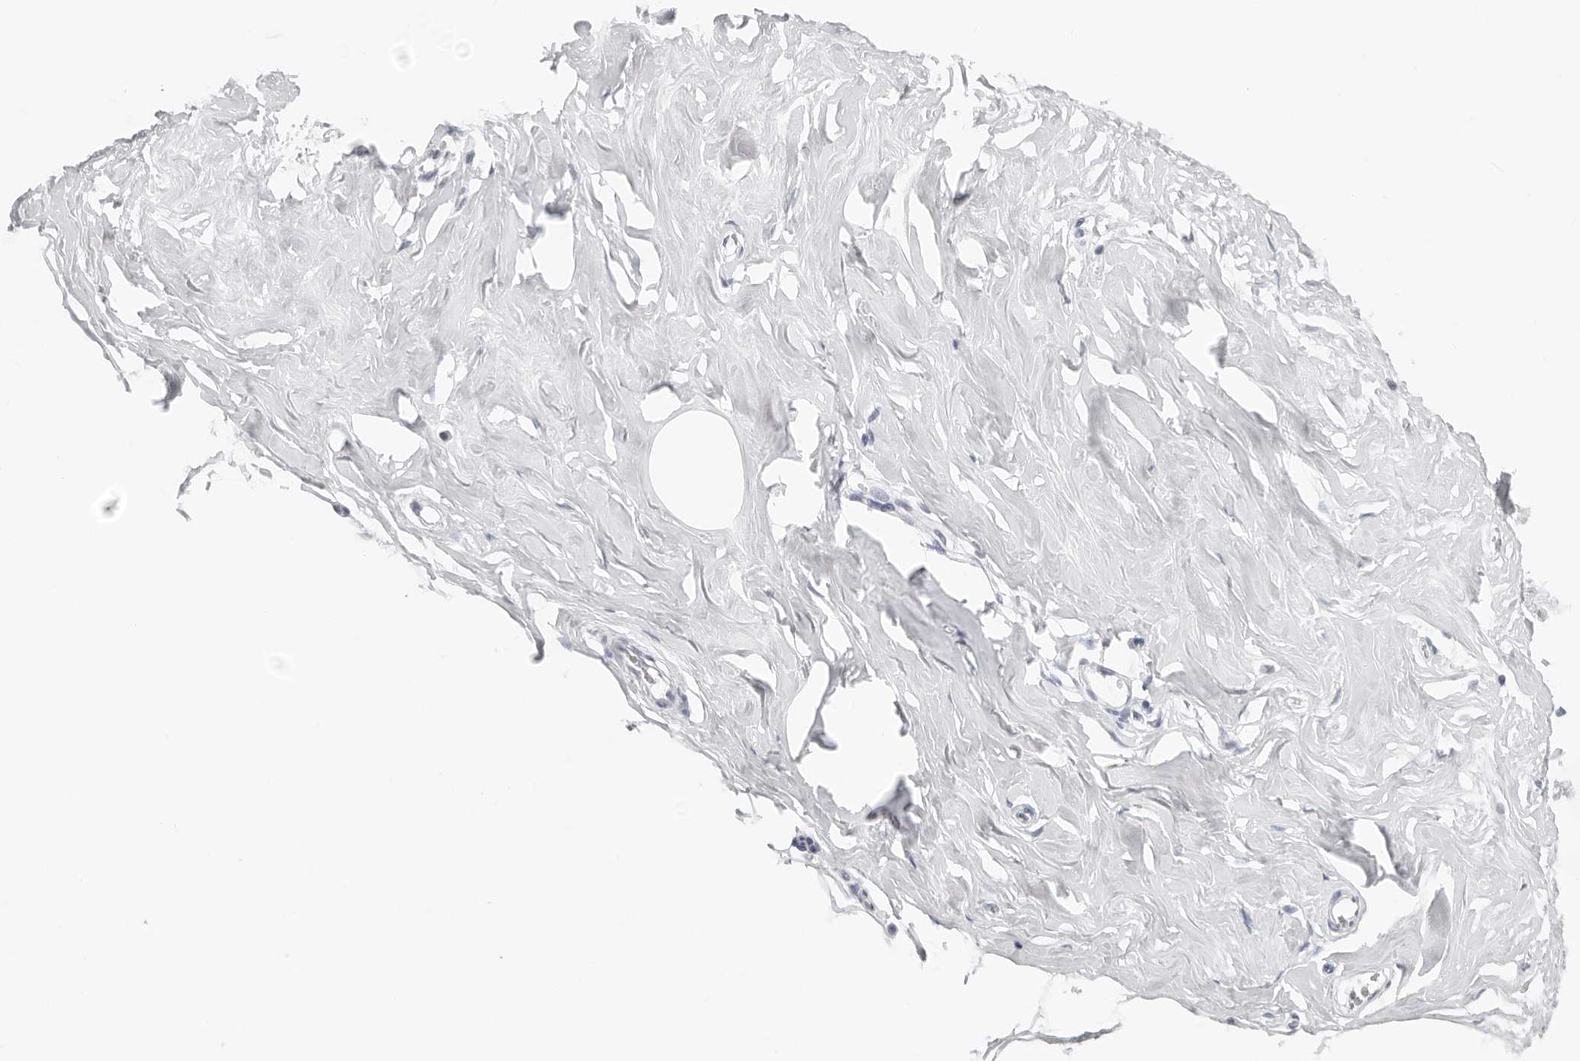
{"staining": {"intensity": "negative", "quantity": "none", "location": "none"}, "tissue": "adipose tissue", "cell_type": "Adipocytes", "image_type": "normal", "snomed": [{"axis": "morphology", "description": "Normal tissue, NOS"}, {"axis": "morphology", "description": "Fibrosis, NOS"}, {"axis": "topography", "description": "Breast"}, {"axis": "topography", "description": "Adipose tissue"}], "caption": "Image shows no protein staining in adipocytes of benign adipose tissue. The staining was performed using DAB to visualize the protein expression in brown, while the nuclei were stained in blue with hematoxylin (Magnification: 20x).", "gene": "FLG2", "patient": {"sex": "female", "age": 39}}